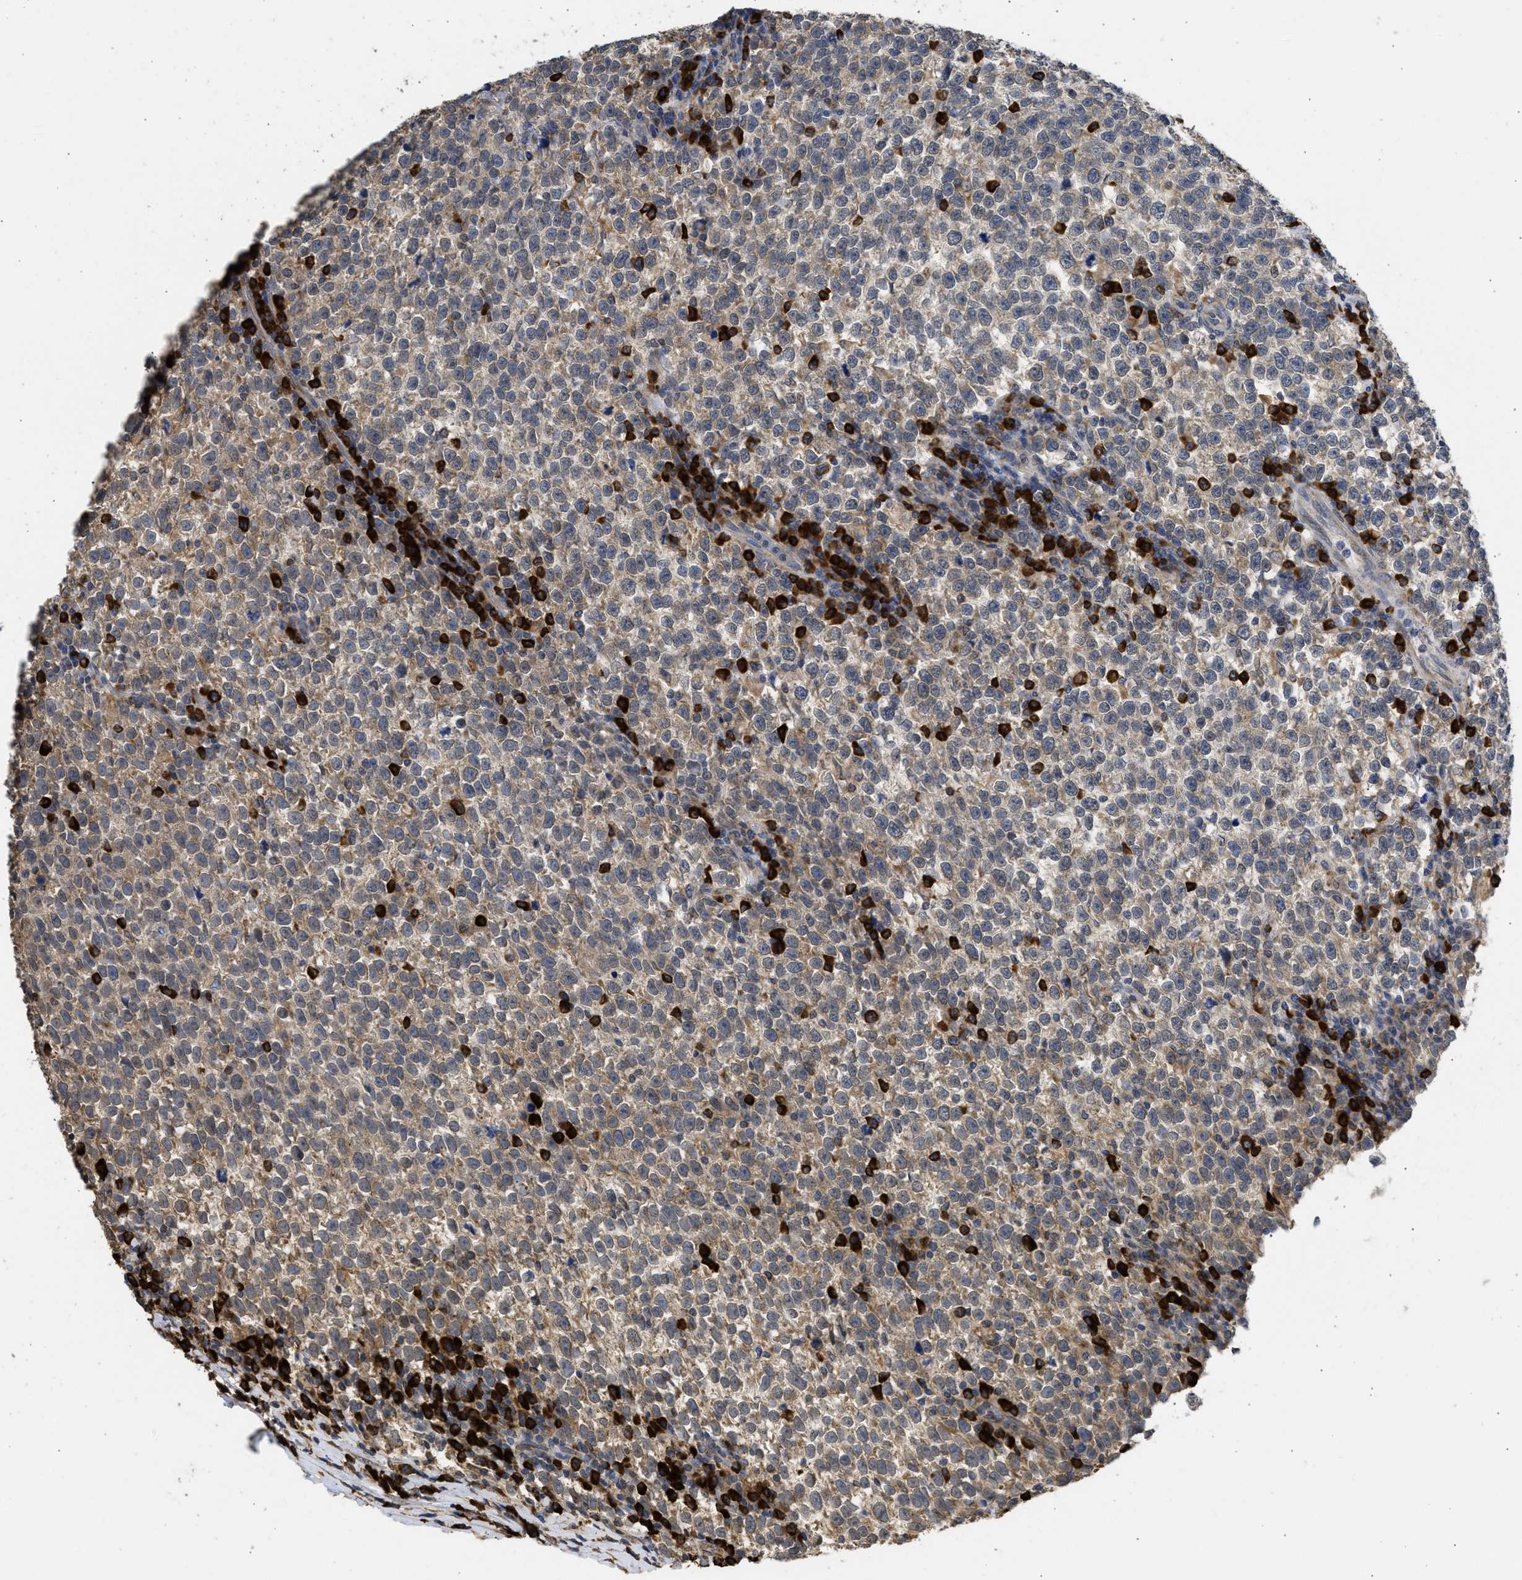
{"staining": {"intensity": "weak", "quantity": ">75%", "location": "cytoplasmic/membranous"}, "tissue": "testis cancer", "cell_type": "Tumor cells", "image_type": "cancer", "snomed": [{"axis": "morphology", "description": "Normal tissue, NOS"}, {"axis": "morphology", "description": "Seminoma, NOS"}, {"axis": "topography", "description": "Testis"}], "caption": "Protein expression analysis of testis cancer exhibits weak cytoplasmic/membranous positivity in about >75% of tumor cells.", "gene": "DNAJC1", "patient": {"sex": "male", "age": 43}}